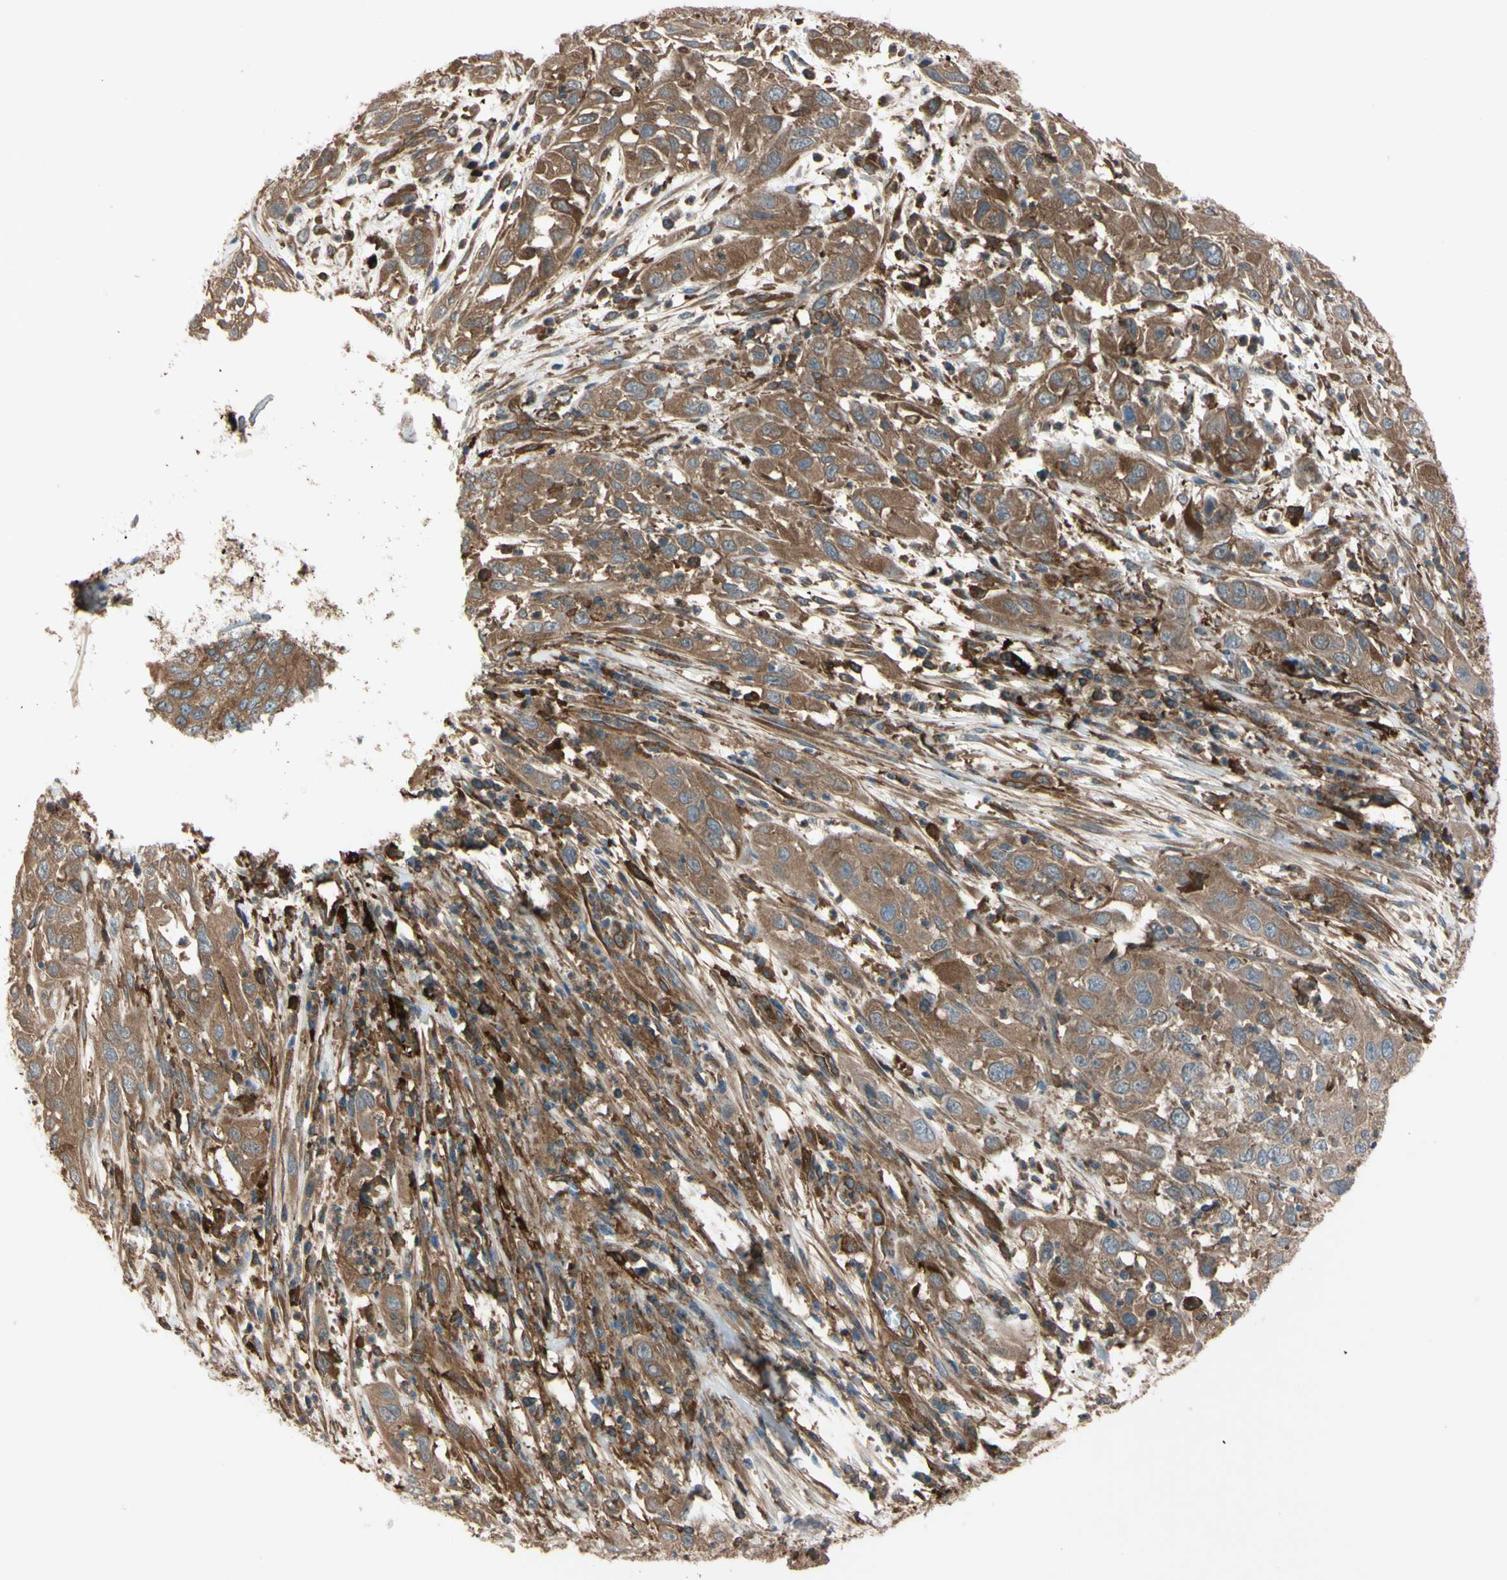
{"staining": {"intensity": "moderate", "quantity": ">75%", "location": "cytoplasmic/membranous"}, "tissue": "cervical cancer", "cell_type": "Tumor cells", "image_type": "cancer", "snomed": [{"axis": "morphology", "description": "Squamous cell carcinoma, NOS"}, {"axis": "topography", "description": "Cervix"}], "caption": "Squamous cell carcinoma (cervical) tissue demonstrates moderate cytoplasmic/membranous expression in approximately >75% of tumor cells, visualized by immunohistochemistry. (brown staining indicates protein expression, while blue staining denotes nuclei).", "gene": "PTPN12", "patient": {"sex": "female", "age": 32}}